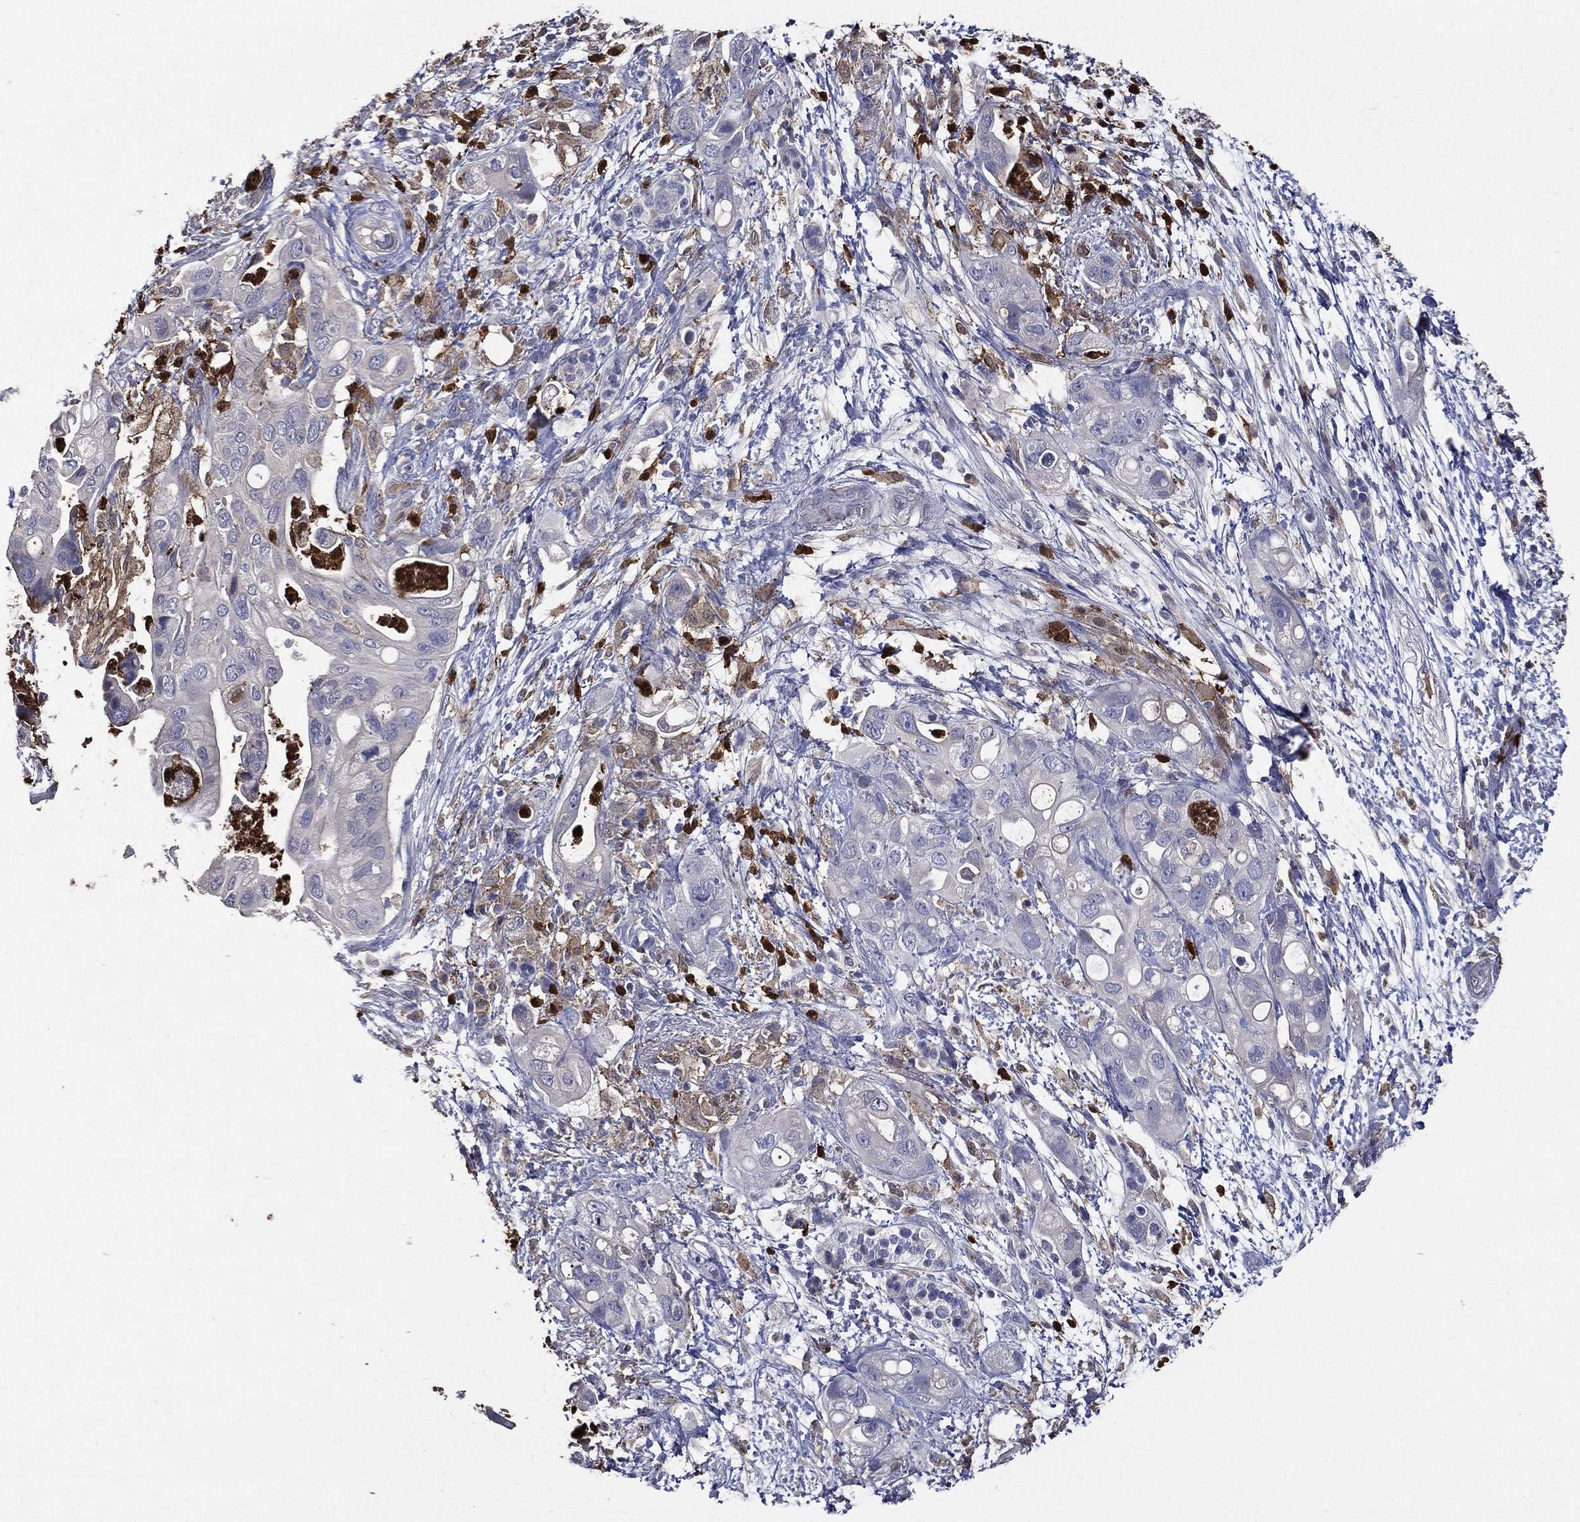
{"staining": {"intensity": "negative", "quantity": "none", "location": "none"}, "tissue": "pancreatic cancer", "cell_type": "Tumor cells", "image_type": "cancer", "snomed": [{"axis": "morphology", "description": "Adenocarcinoma, NOS"}, {"axis": "topography", "description": "Pancreas"}], "caption": "Immunohistochemistry (IHC) image of pancreatic adenocarcinoma stained for a protein (brown), which demonstrates no staining in tumor cells.", "gene": "GPR171", "patient": {"sex": "female", "age": 72}}